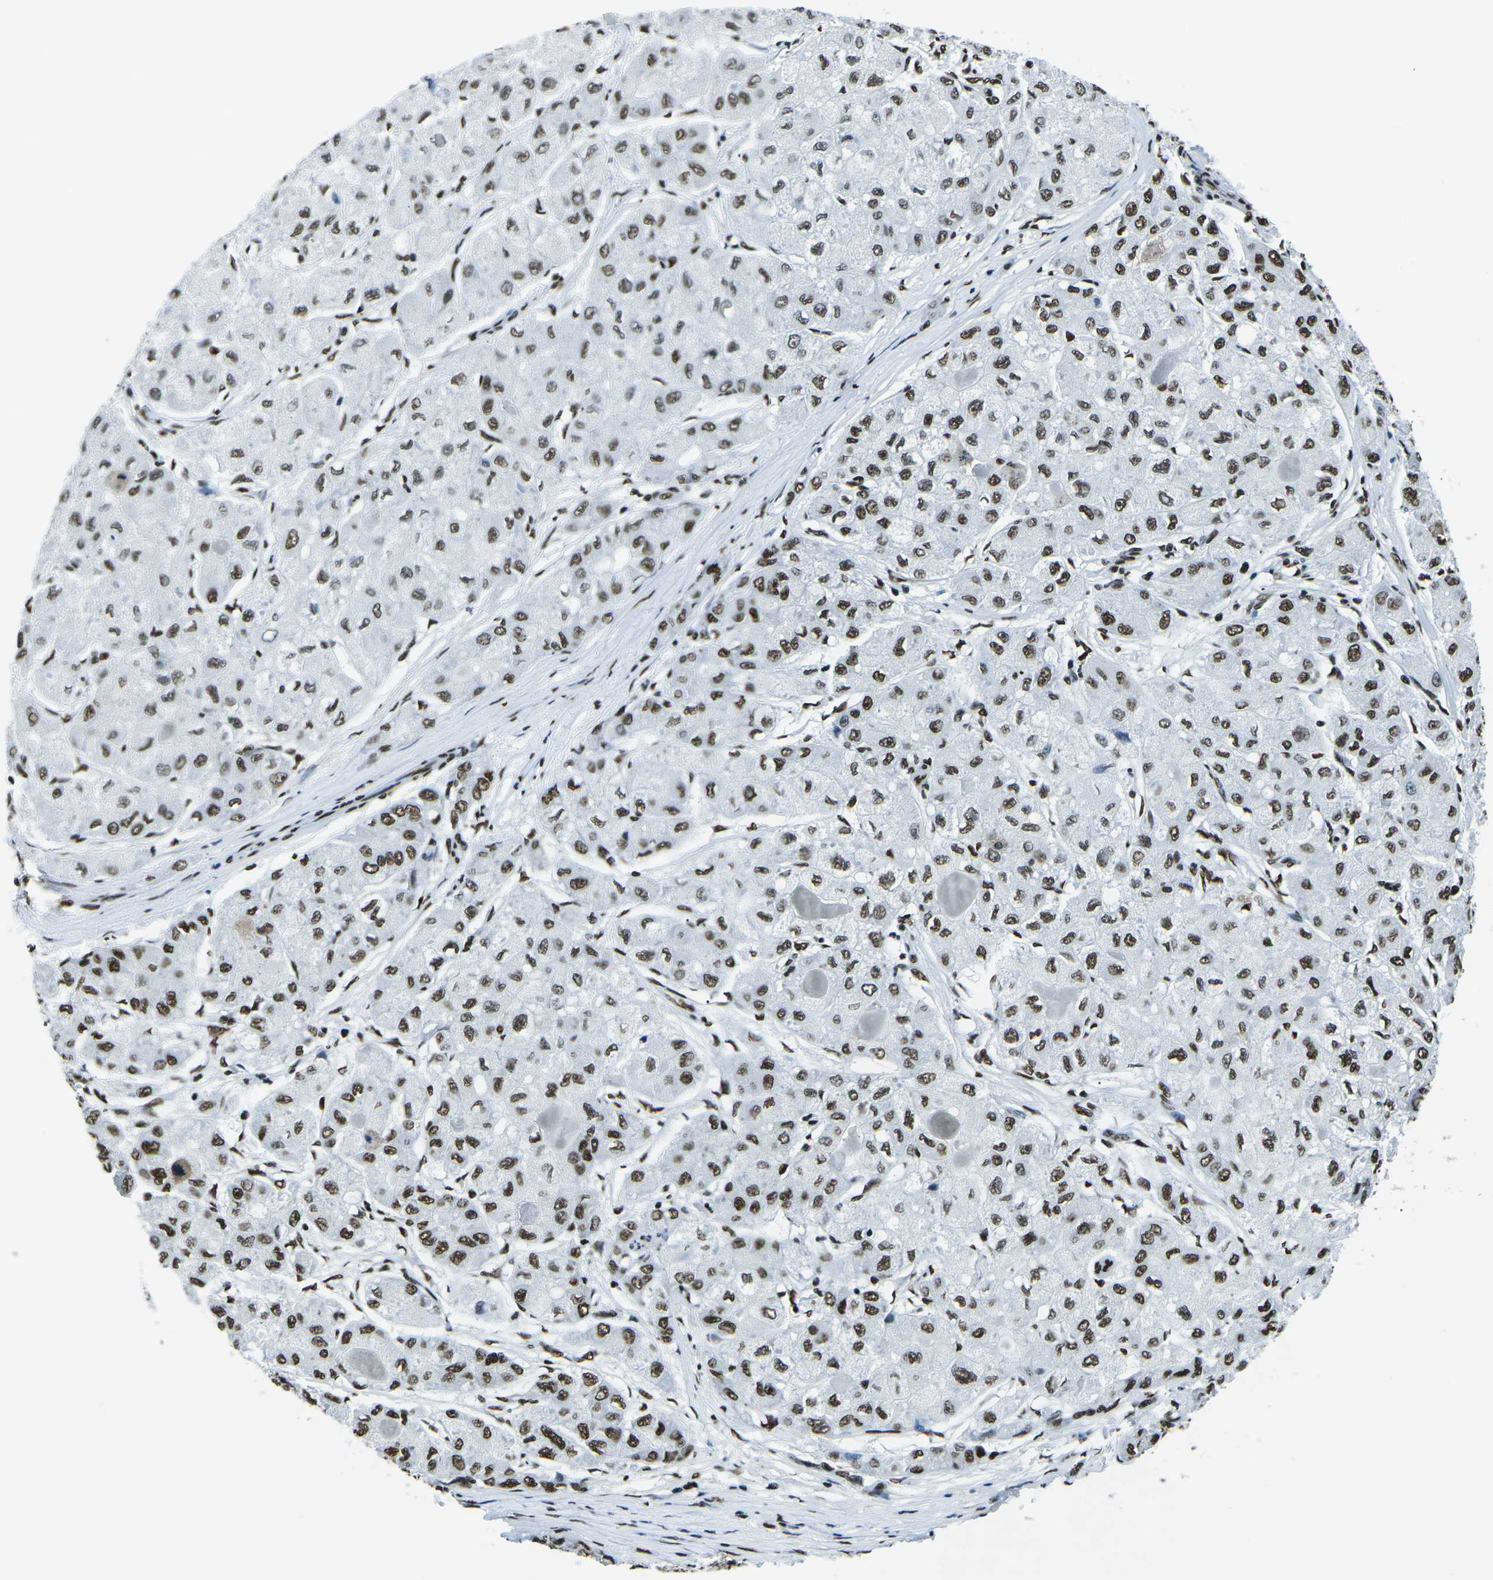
{"staining": {"intensity": "moderate", "quantity": ">75%", "location": "nuclear"}, "tissue": "liver cancer", "cell_type": "Tumor cells", "image_type": "cancer", "snomed": [{"axis": "morphology", "description": "Carcinoma, Hepatocellular, NOS"}, {"axis": "topography", "description": "Liver"}], "caption": "Immunohistochemistry staining of liver hepatocellular carcinoma, which displays medium levels of moderate nuclear expression in about >75% of tumor cells indicating moderate nuclear protein positivity. The staining was performed using DAB (brown) for protein detection and nuclei were counterstained in hematoxylin (blue).", "gene": "HNRNPL", "patient": {"sex": "male", "age": 80}}